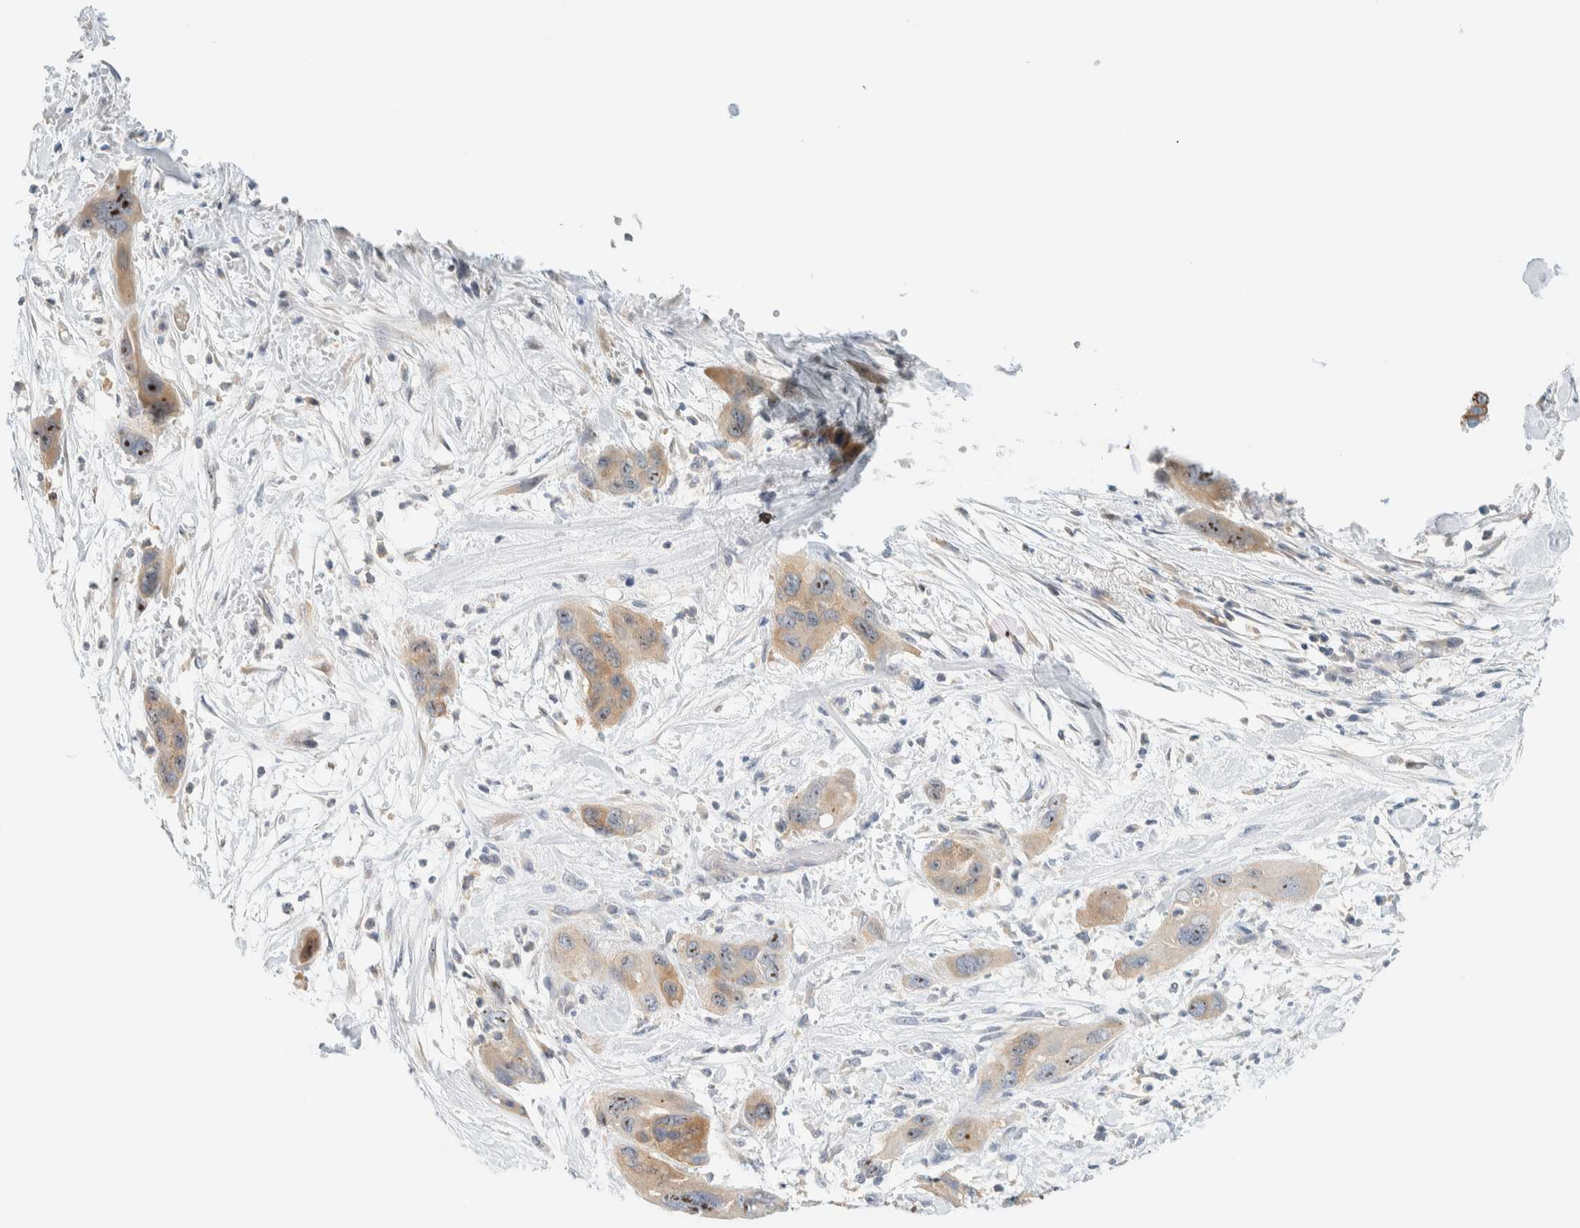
{"staining": {"intensity": "moderate", "quantity": ">75%", "location": "cytoplasmic/membranous,nuclear"}, "tissue": "pancreatic cancer", "cell_type": "Tumor cells", "image_type": "cancer", "snomed": [{"axis": "morphology", "description": "Adenocarcinoma, NOS"}, {"axis": "topography", "description": "Pancreas"}], "caption": "Moderate cytoplasmic/membranous and nuclear expression is present in about >75% of tumor cells in pancreatic adenocarcinoma.", "gene": "NDE1", "patient": {"sex": "female", "age": 71}}